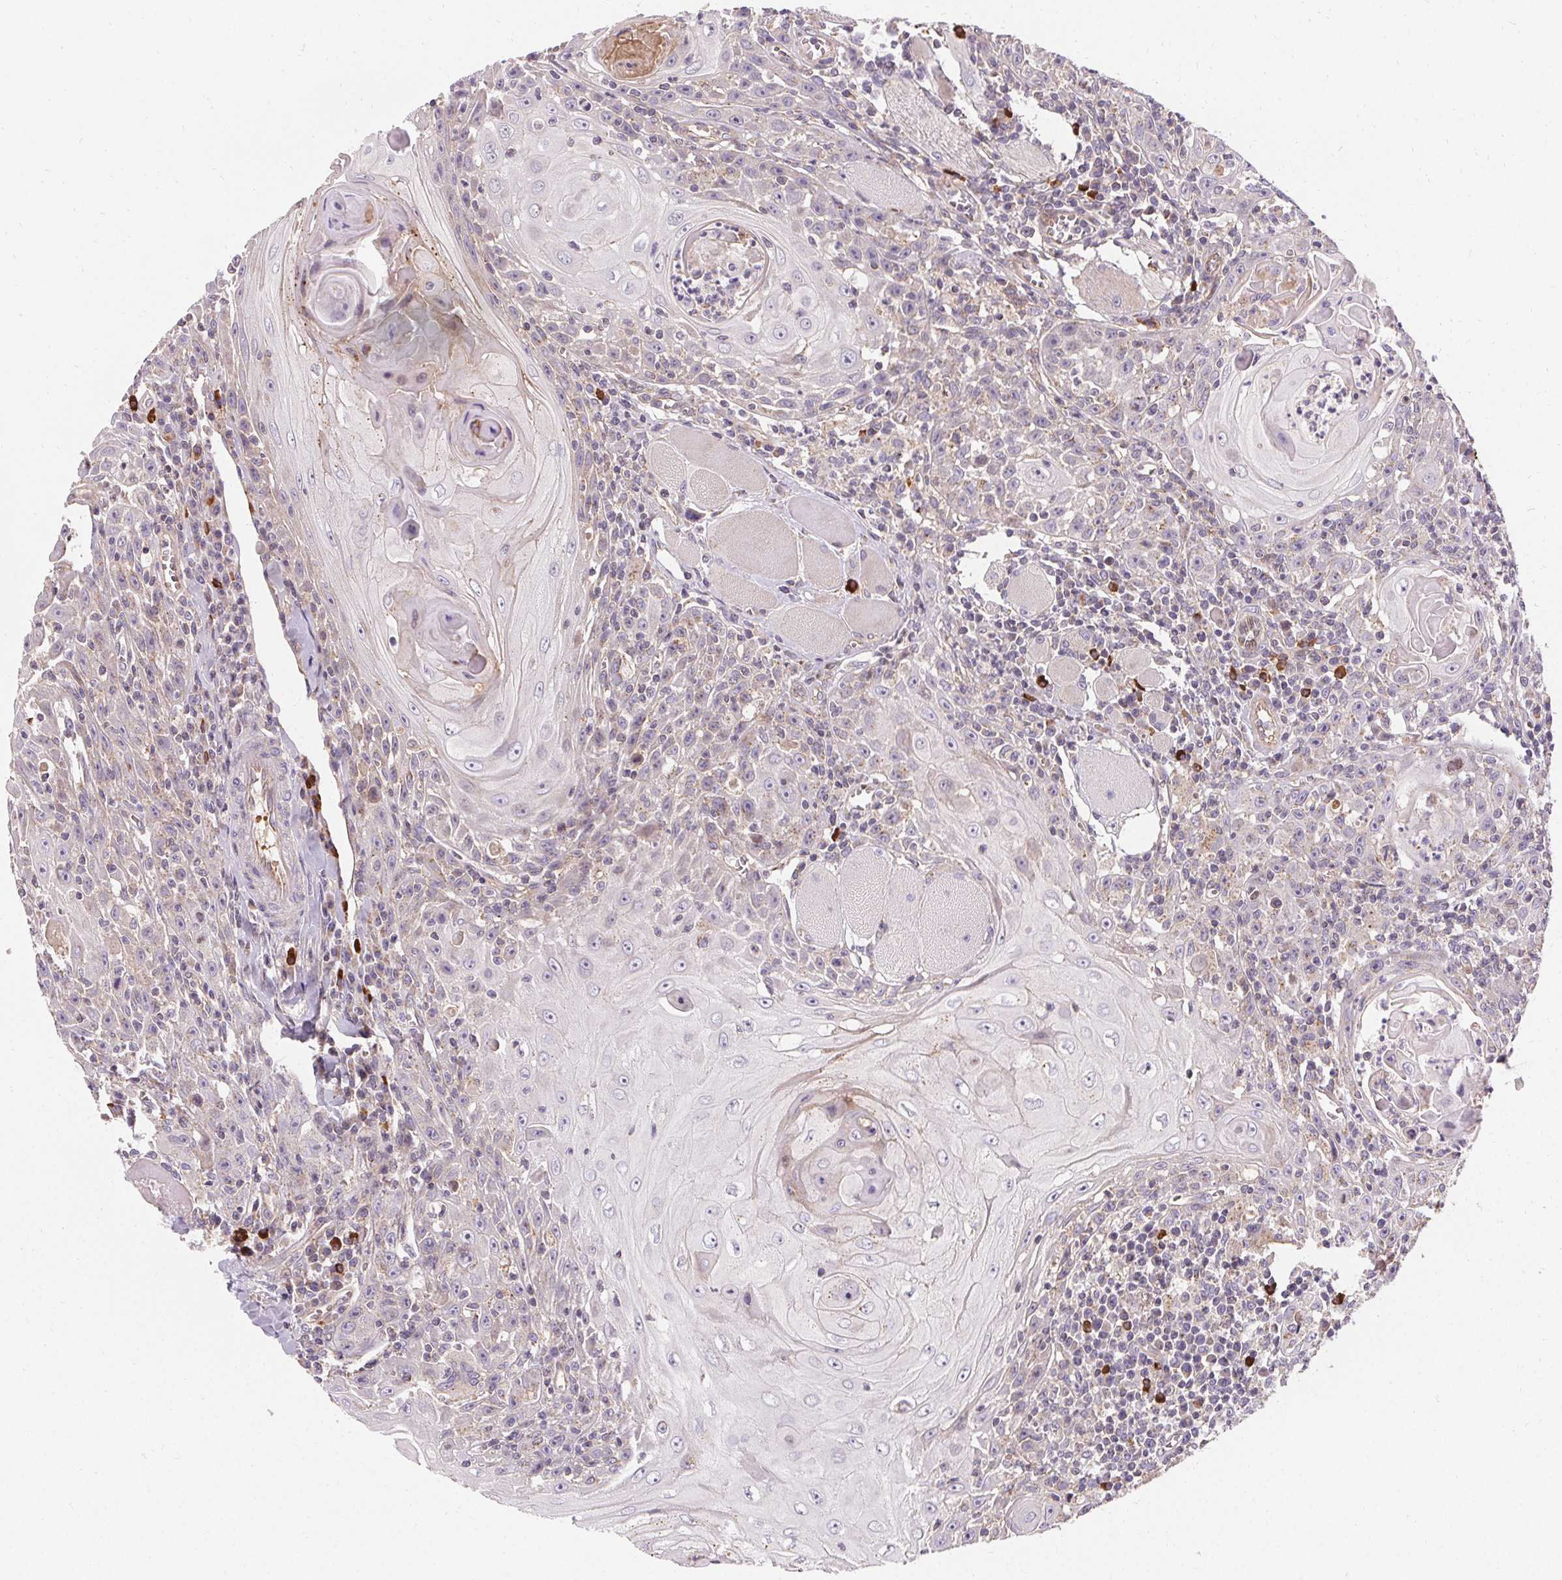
{"staining": {"intensity": "weak", "quantity": "25%-75%", "location": "cytoplasmic/membranous"}, "tissue": "head and neck cancer", "cell_type": "Tumor cells", "image_type": "cancer", "snomed": [{"axis": "morphology", "description": "Squamous cell carcinoma, NOS"}, {"axis": "topography", "description": "Head-Neck"}], "caption": "Tumor cells show low levels of weak cytoplasmic/membranous expression in about 25%-75% of cells in squamous cell carcinoma (head and neck).", "gene": "APLP1", "patient": {"sex": "male", "age": 52}}